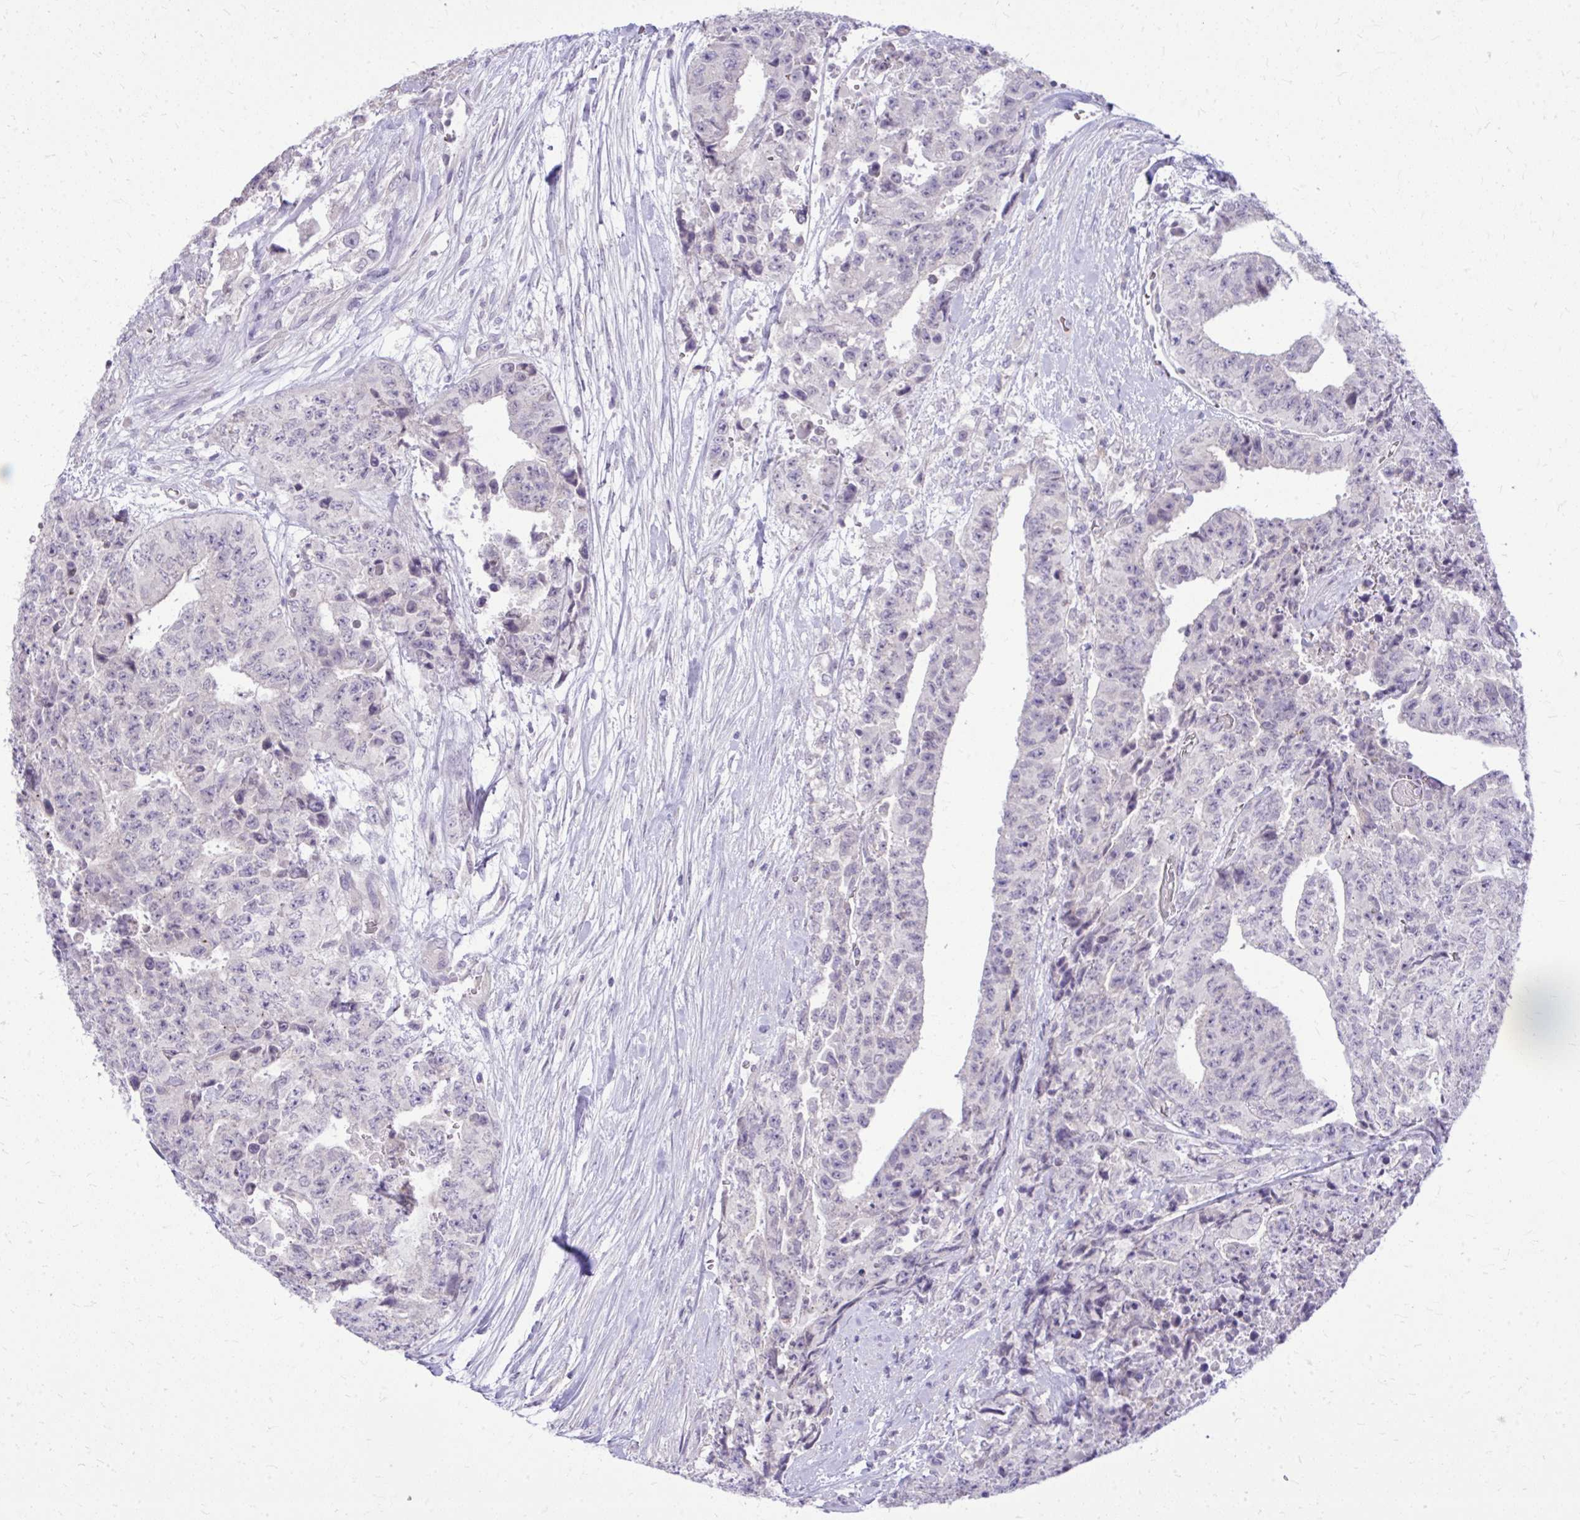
{"staining": {"intensity": "negative", "quantity": "none", "location": "none"}, "tissue": "testis cancer", "cell_type": "Tumor cells", "image_type": "cancer", "snomed": [{"axis": "morphology", "description": "Carcinoma, Embryonal, NOS"}, {"axis": "topography", "description": "Testis"}], "caption": "Immunohistochemical staining of testis embryonal carcinoma shows no significant positivity in tumor cells. Brightfield microscopy of immunohistochemistry stained with DAB (brown) and hematoxylin (blue), captured at high magnification.", "gene": "DPY19L1", "patient": {"sex": "male", "age": 24}}